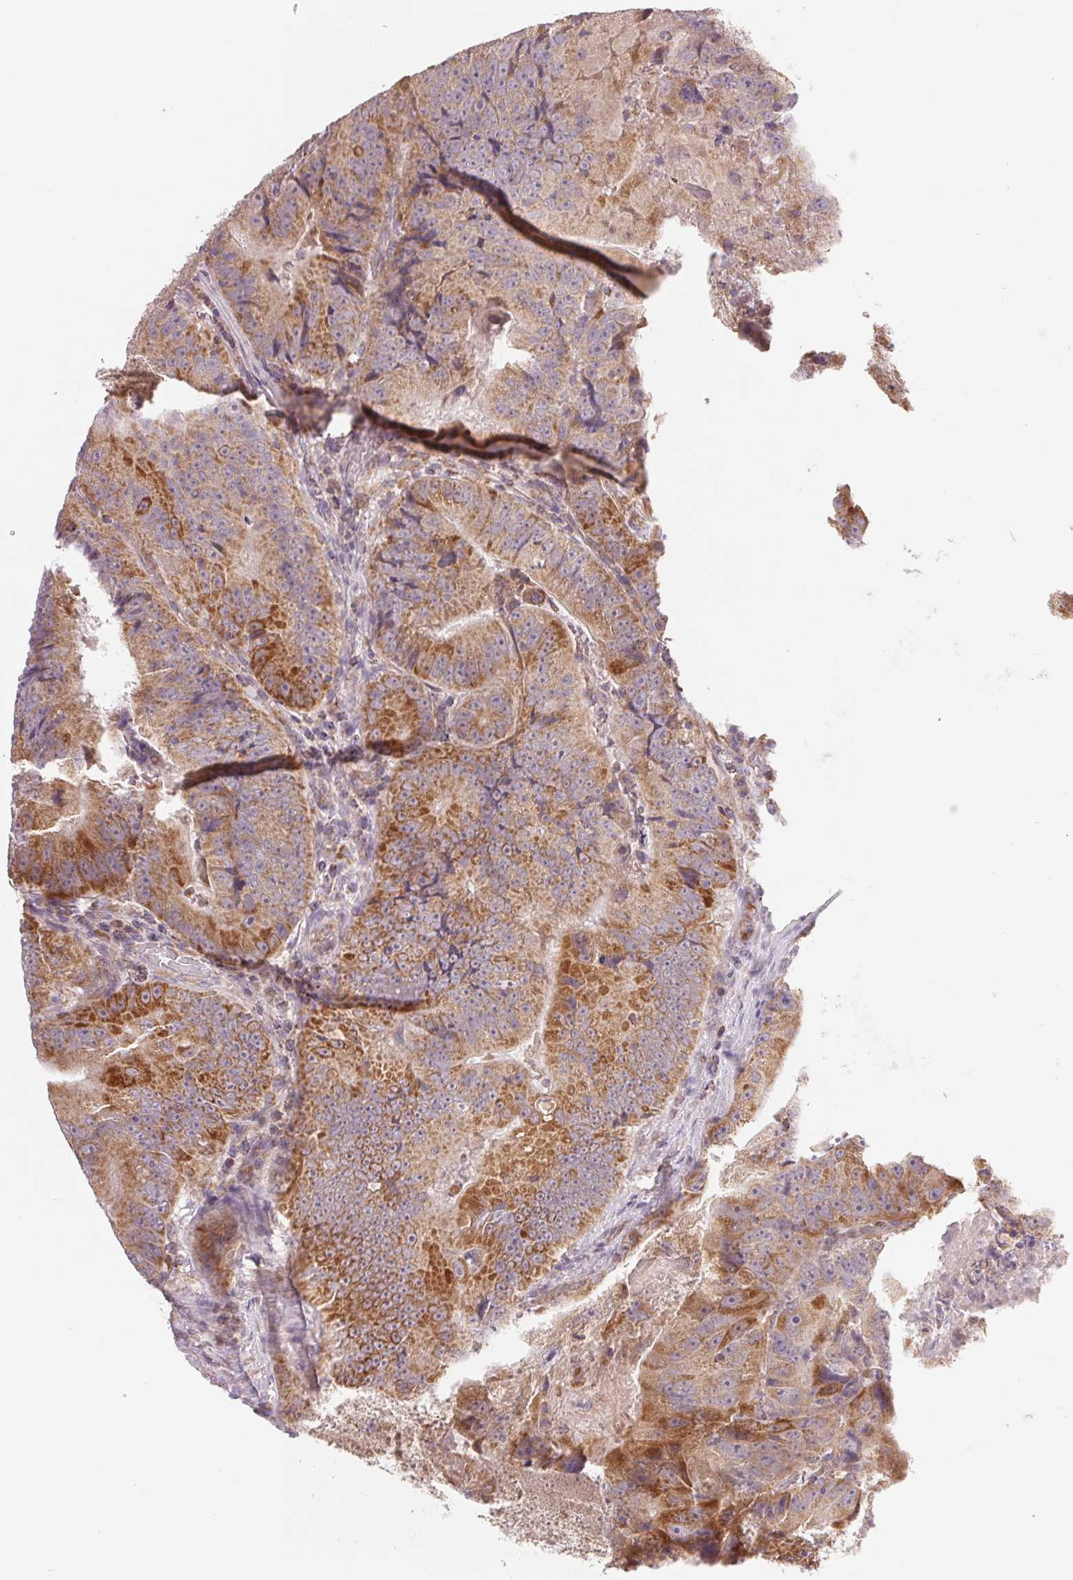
{"staining": {"intensity": "moderate", "quantity": ">75%", "location": "cytoplasmic/membranous"}, "tissue": "colorectal cancer", "cell_type": "Tumor cells", "image_type": "cancer", "snomed": [{"axis": "morphology", "description": "Adenocarcinoma, NOS"}, {"axis": "topography", "description": "Colon"}], "caption": "Colorectal adenocarcinoma stained for a protein (brown) demonstrates moderate cytoplasmic/membranous positive staining in about >75% of tumor cells.", "gene": "DGUOK", "patient": {"sex": "female", "age": 86}}